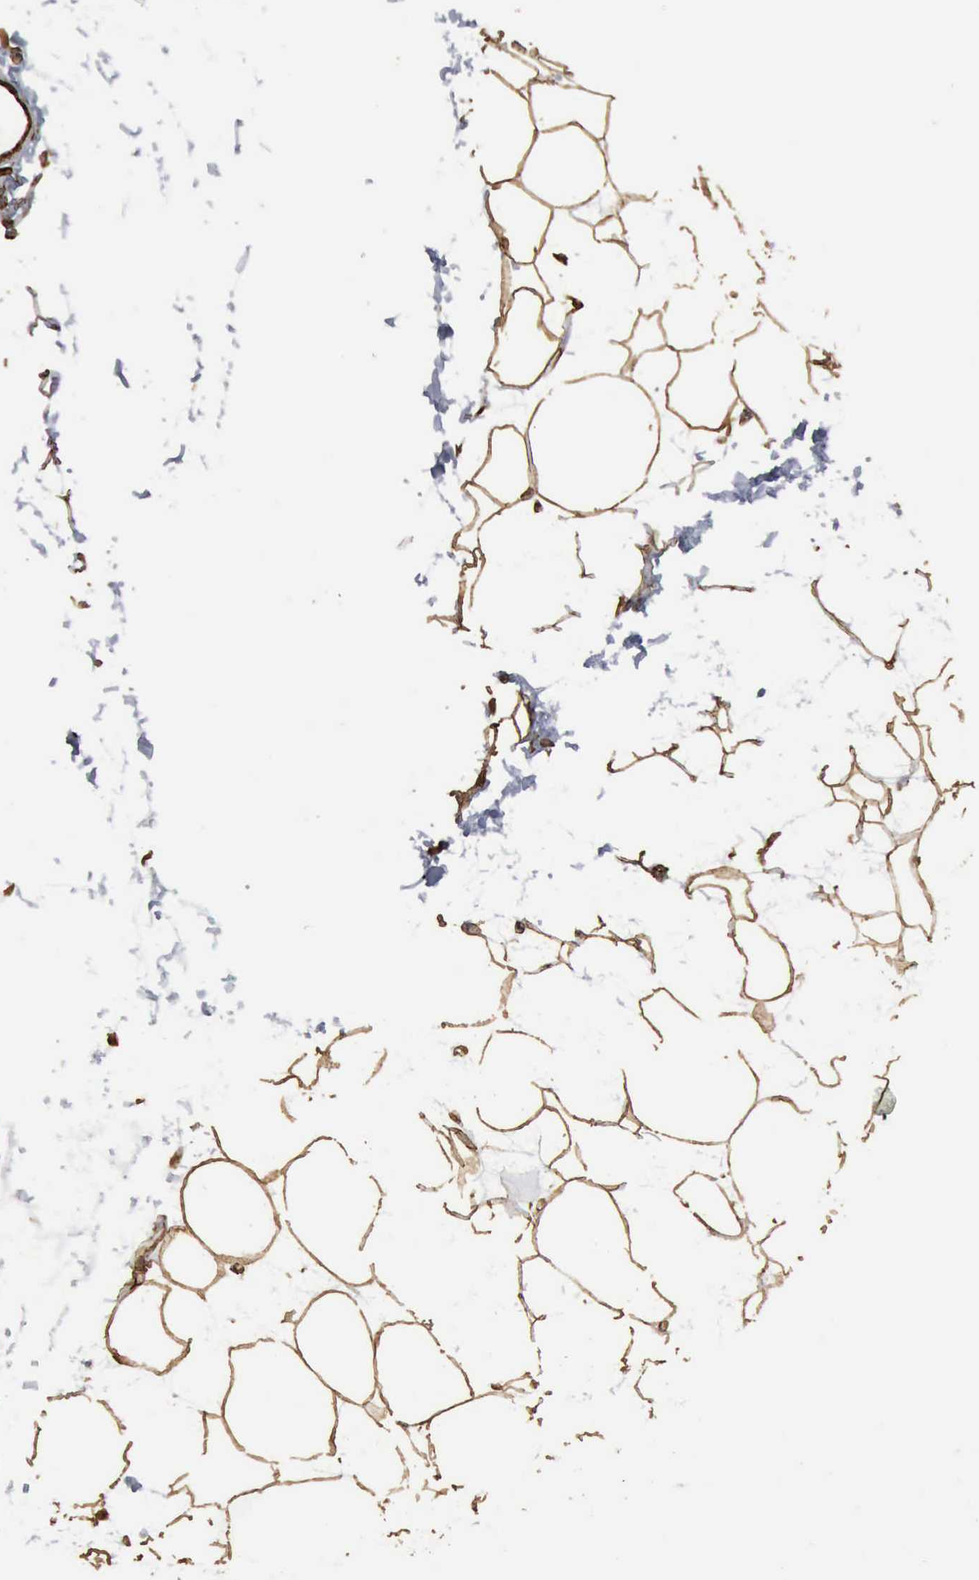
{"staining": {"intensity": "moderate", "quantity": ">75%", "location": "cytoplasmic/membranous"}, "tissue": "adipose tissue", "cell_type": "Adipocytes", "image_type": "normal", "snomed": [{"axis": "morphology", "description": "Normal tissue, NOS"}, {"axis": "topography", "description": "Breast"}], "caption": "This is a micrograph of IHC staining of benign adipose tissue, which shows moderate staining in the cytoplasmic/membranous of adipocytes.", "gene": "CCNE1", "patient": {"sex": "female", "age": 45}}